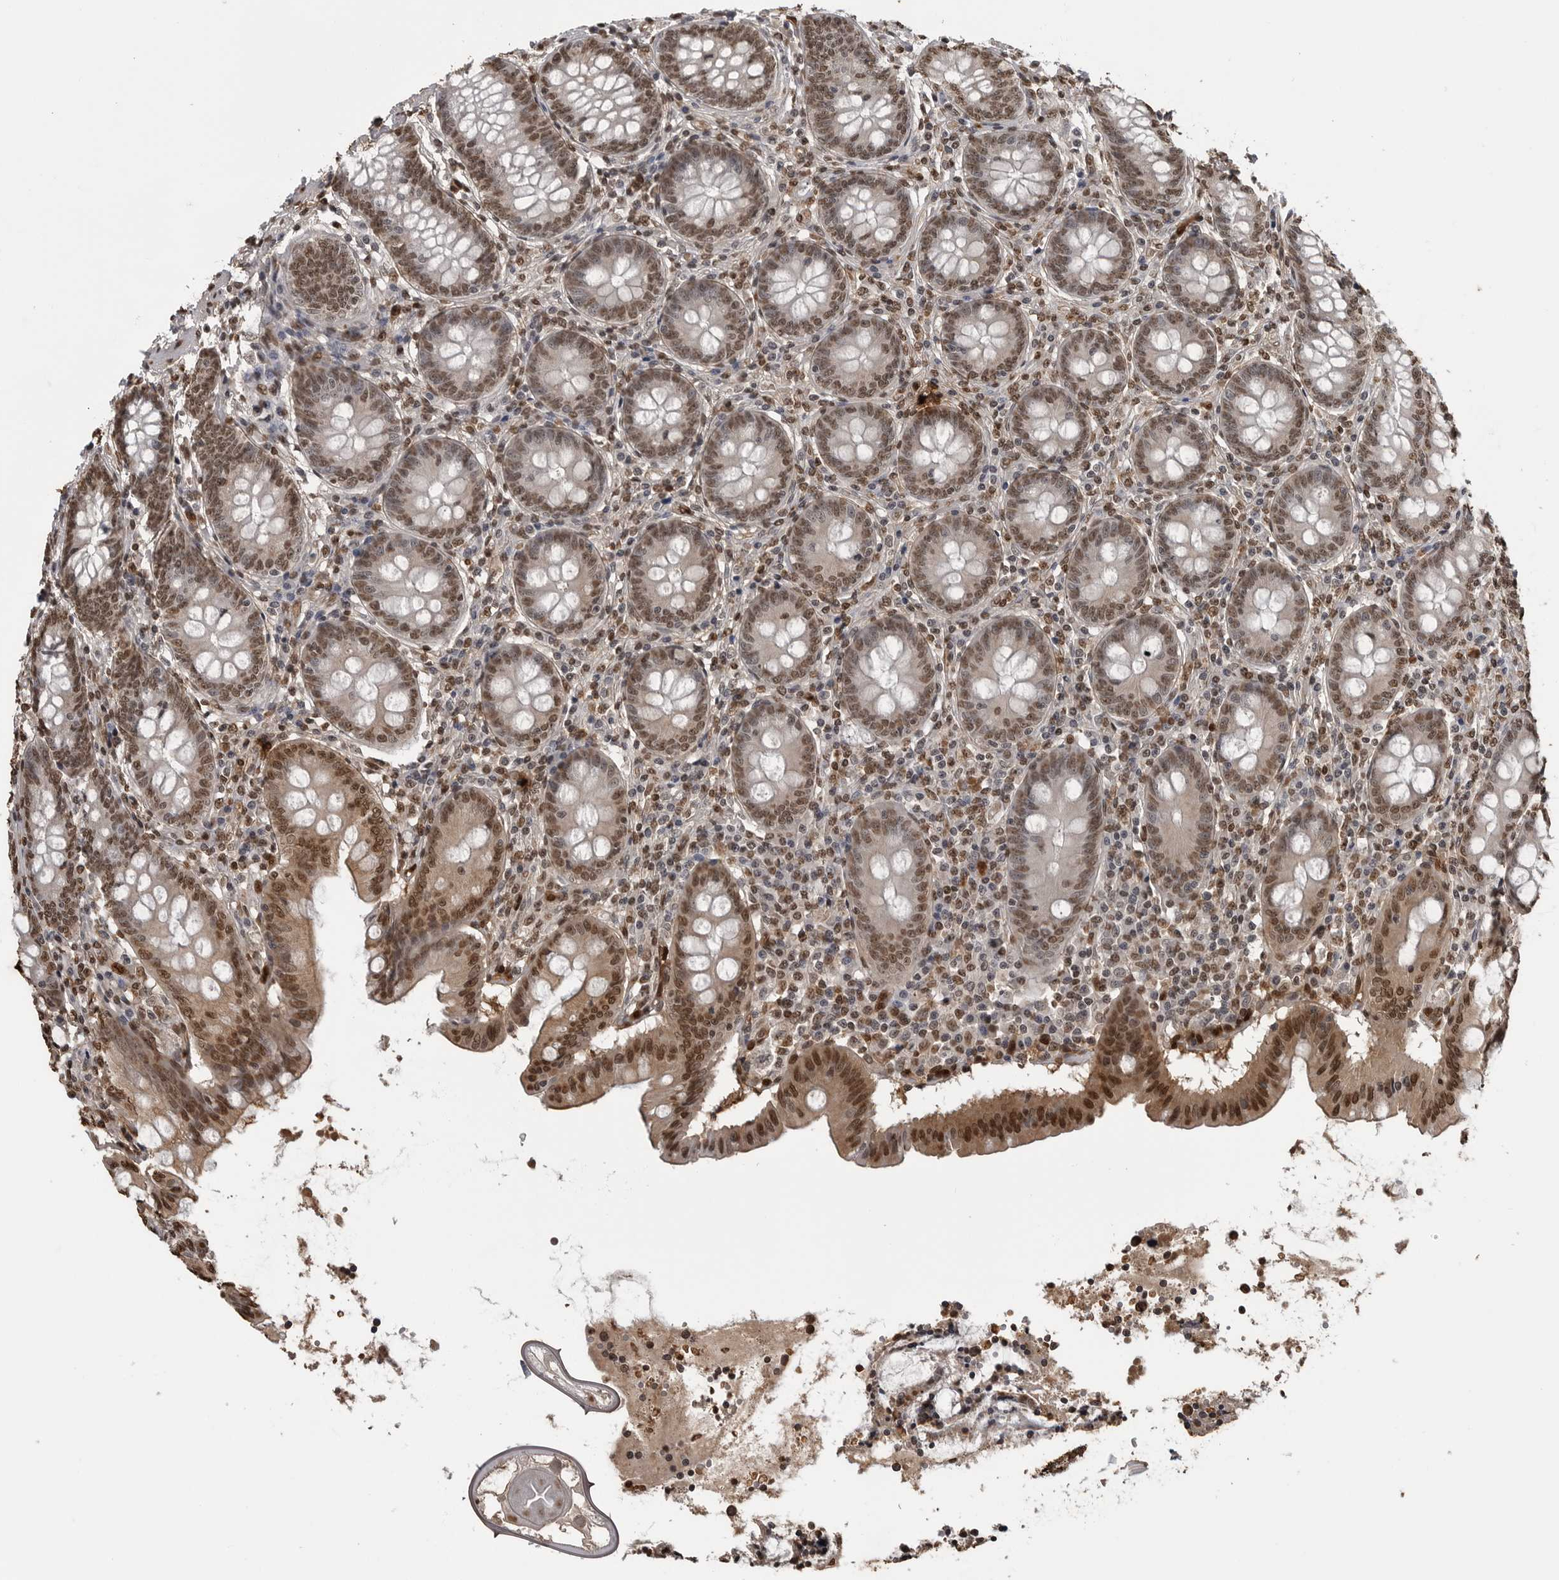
{"staining": {"intensity": "moderate", "quantity": ">75%", "location": "cytoplasmic/membranous,nuclear"}, "tissue": "appendix", "cell_type": "Glandular cells", "image_type": "normal", "snomed": [{"axis": "morphology", "description": "Normal tissue, NOS"}, {"axis": "topography", "description": "Appendix"}], "caption": "Brown immunohistochemical staining in benign appendix reveals moderate cytoplasmic/membranous,nuclear expression in about >75% of glandular cells. (DAB (3,3'-diaminobenzidine) = brown stain, brightfield microscopy at high magnification).", "gene": "SMAD2", "patient": {"sex": "female", "age": 54}}